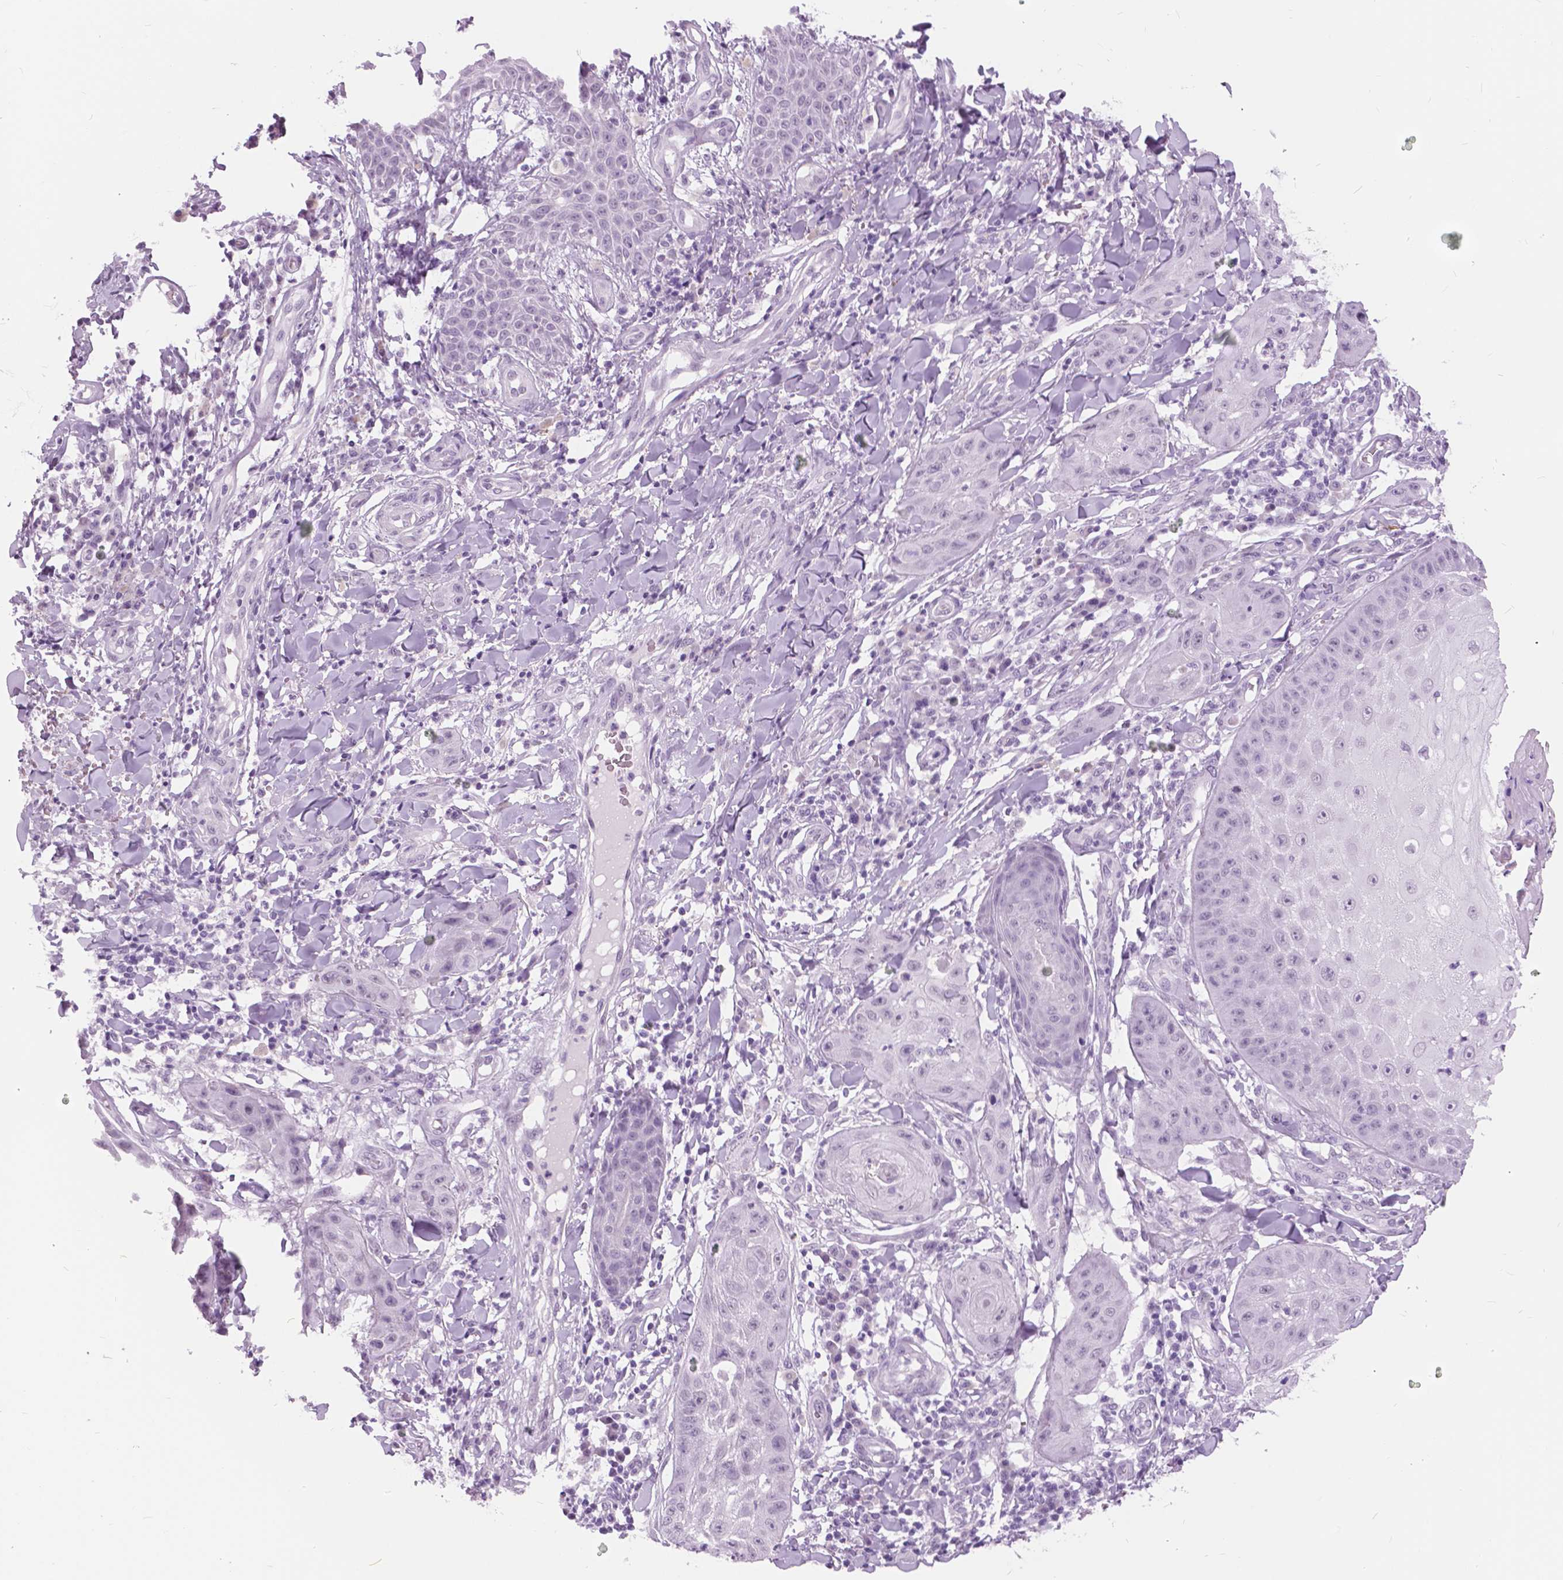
{"staining": {"intensity": "negative", "quantity": "none", "location": "none"}, "tissue": "skin cancer", "cell_type": "Tumor cells", "image_type": "cancer", "snomed": [{"axis": "morphology", "description": "Squamous cell carcinoma, NOS"}, {"axis": "topography", "description": "Skin"}], "caption": "The histopathology image shows no significant expression in tumor cells of skin squamous cell carcinoma.", "gene": "MYOM1", "patient": {"sex": "male", "age": 70}}